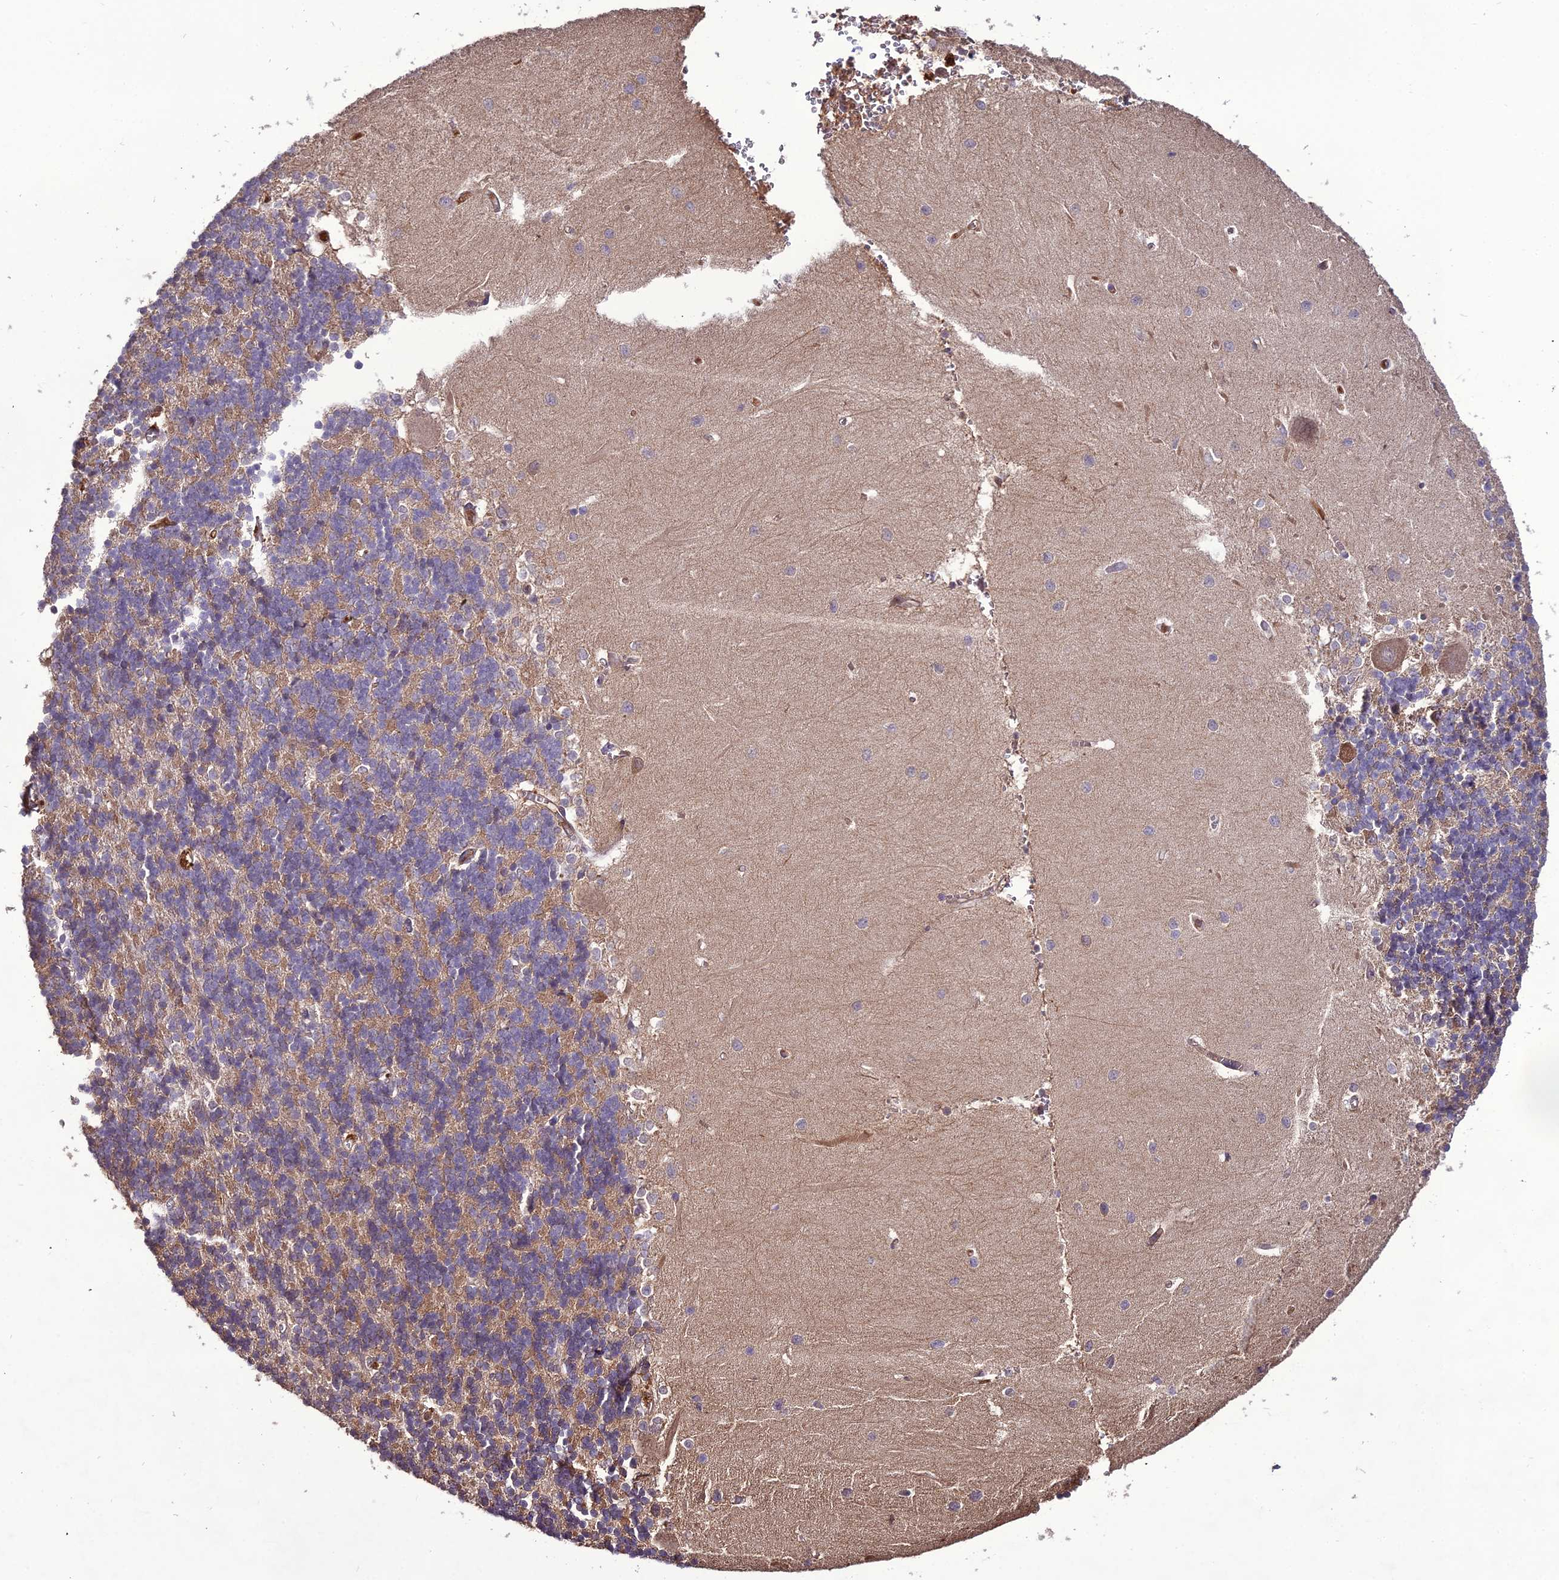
{"staining": {"intensity": "moderate", "quantity": "25%-75%", "location": "cytoplasmic/membranous"}, "tissue": "cerebellum", "cell_type": "Cells in granular layer", "image_type": "normal", "snomed": [{"axis": "morphology", "description": "Normal tissue, NOS"}, {"axis": "topography", "description": "Cerebellum"}], "caption": "Moderate cytoplasmic/membranous staining for a protein is identified in approximately 25%-75% of cells in granular layer of normal cerebellum using IHC.", "gene": "KCTD16", "patient": {"sex": "male", "age": 37}}